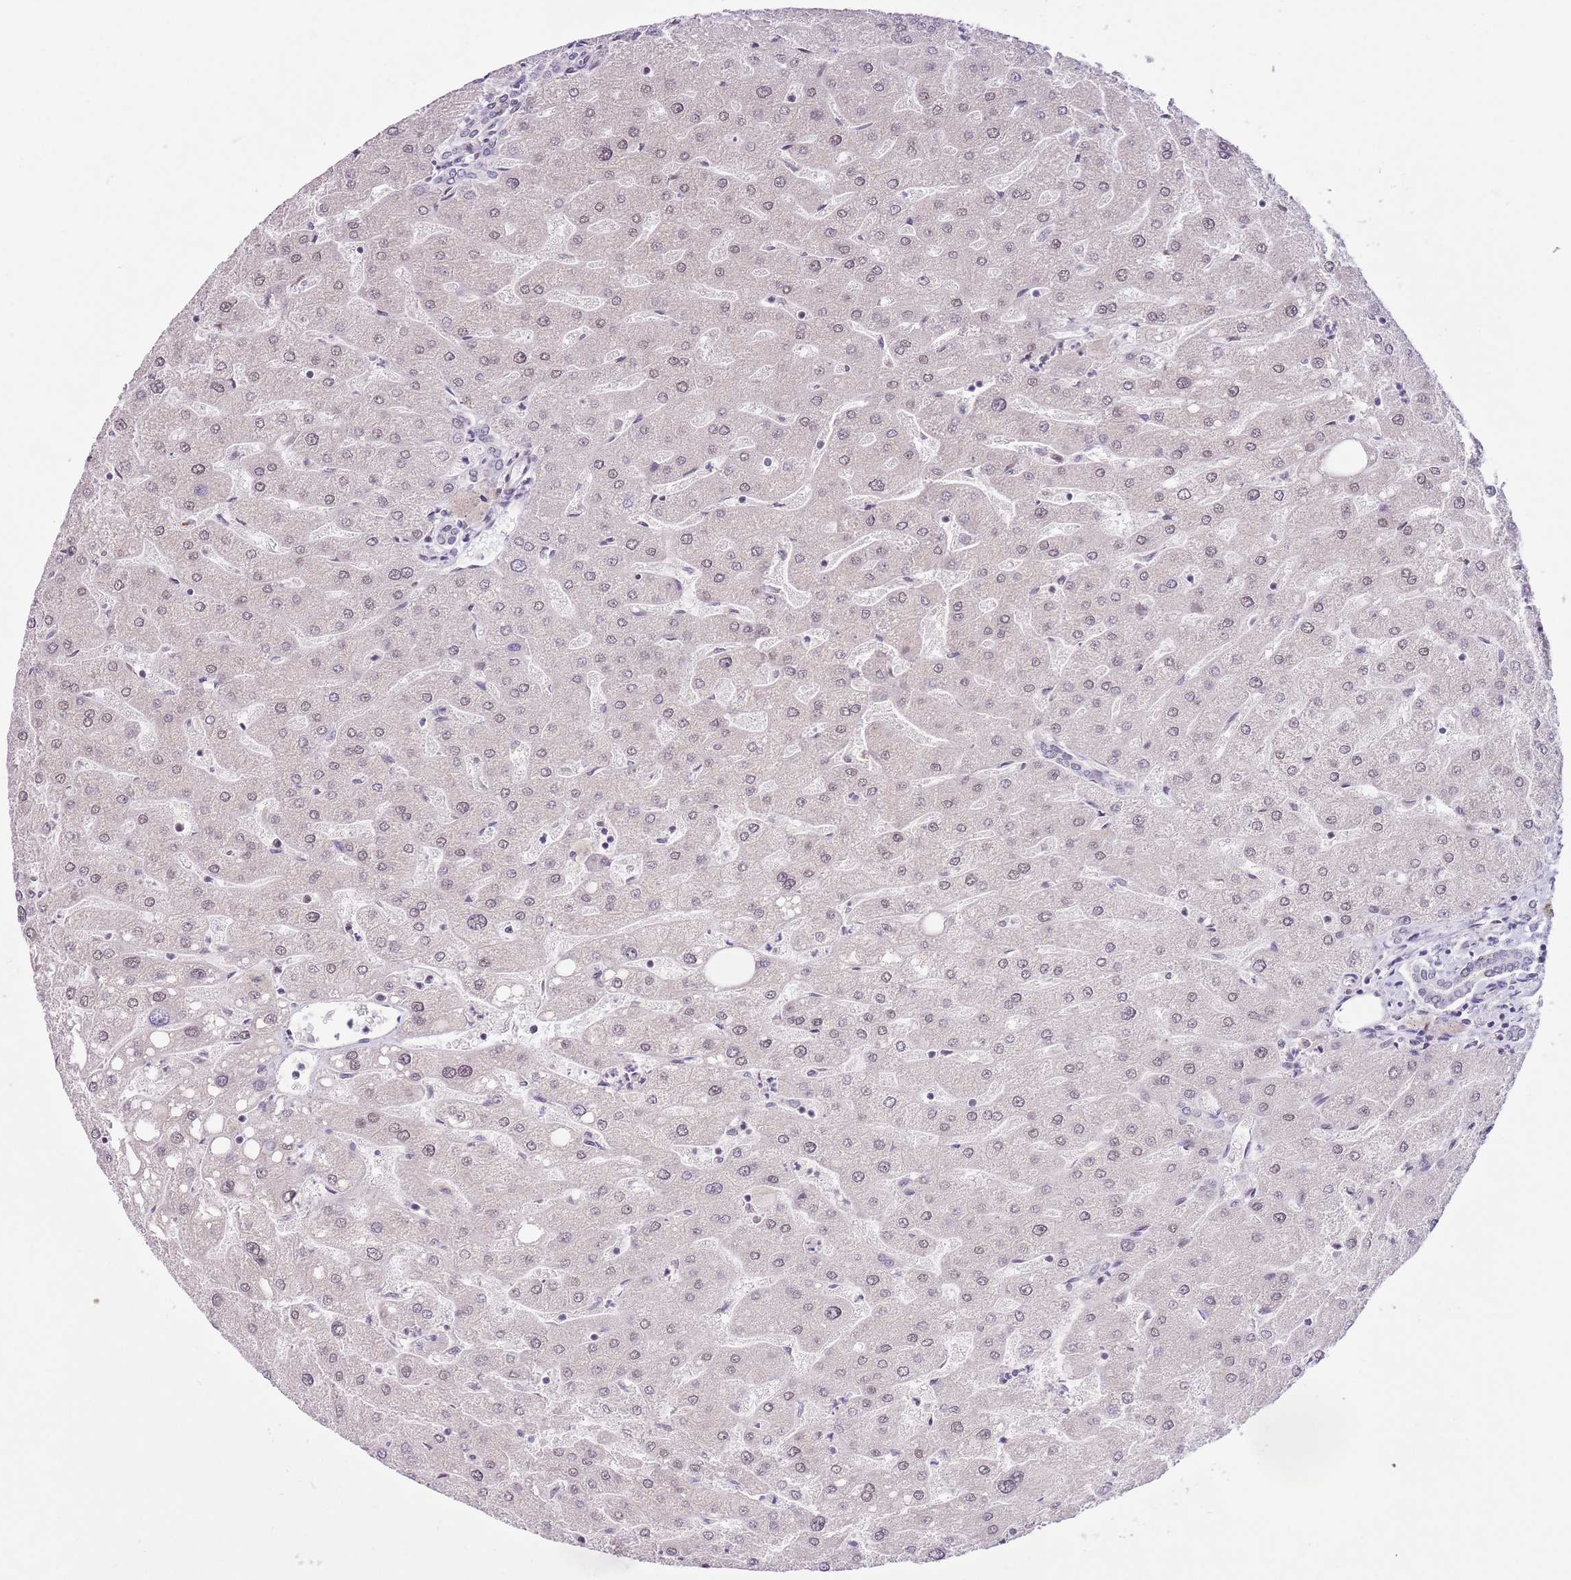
{"staining": {"intensity": "weak", "quantity": "<25%", "location": "nuclear"}, "tissue": "liver", "cell_type": "Cholangiocytes", "image_type": "normal", "snomed": [{"axis": "morphology", "description": "Normal tissue, NOS"}, {"axis": "topography", "description": "Liver"}], "caption": "IHC micrograph of normal human liver stained for a protein (brown), which shows no staining in cholangiocytes.", "gene": "ZNF576", "patient": {"sex": "male", "age": 67}}